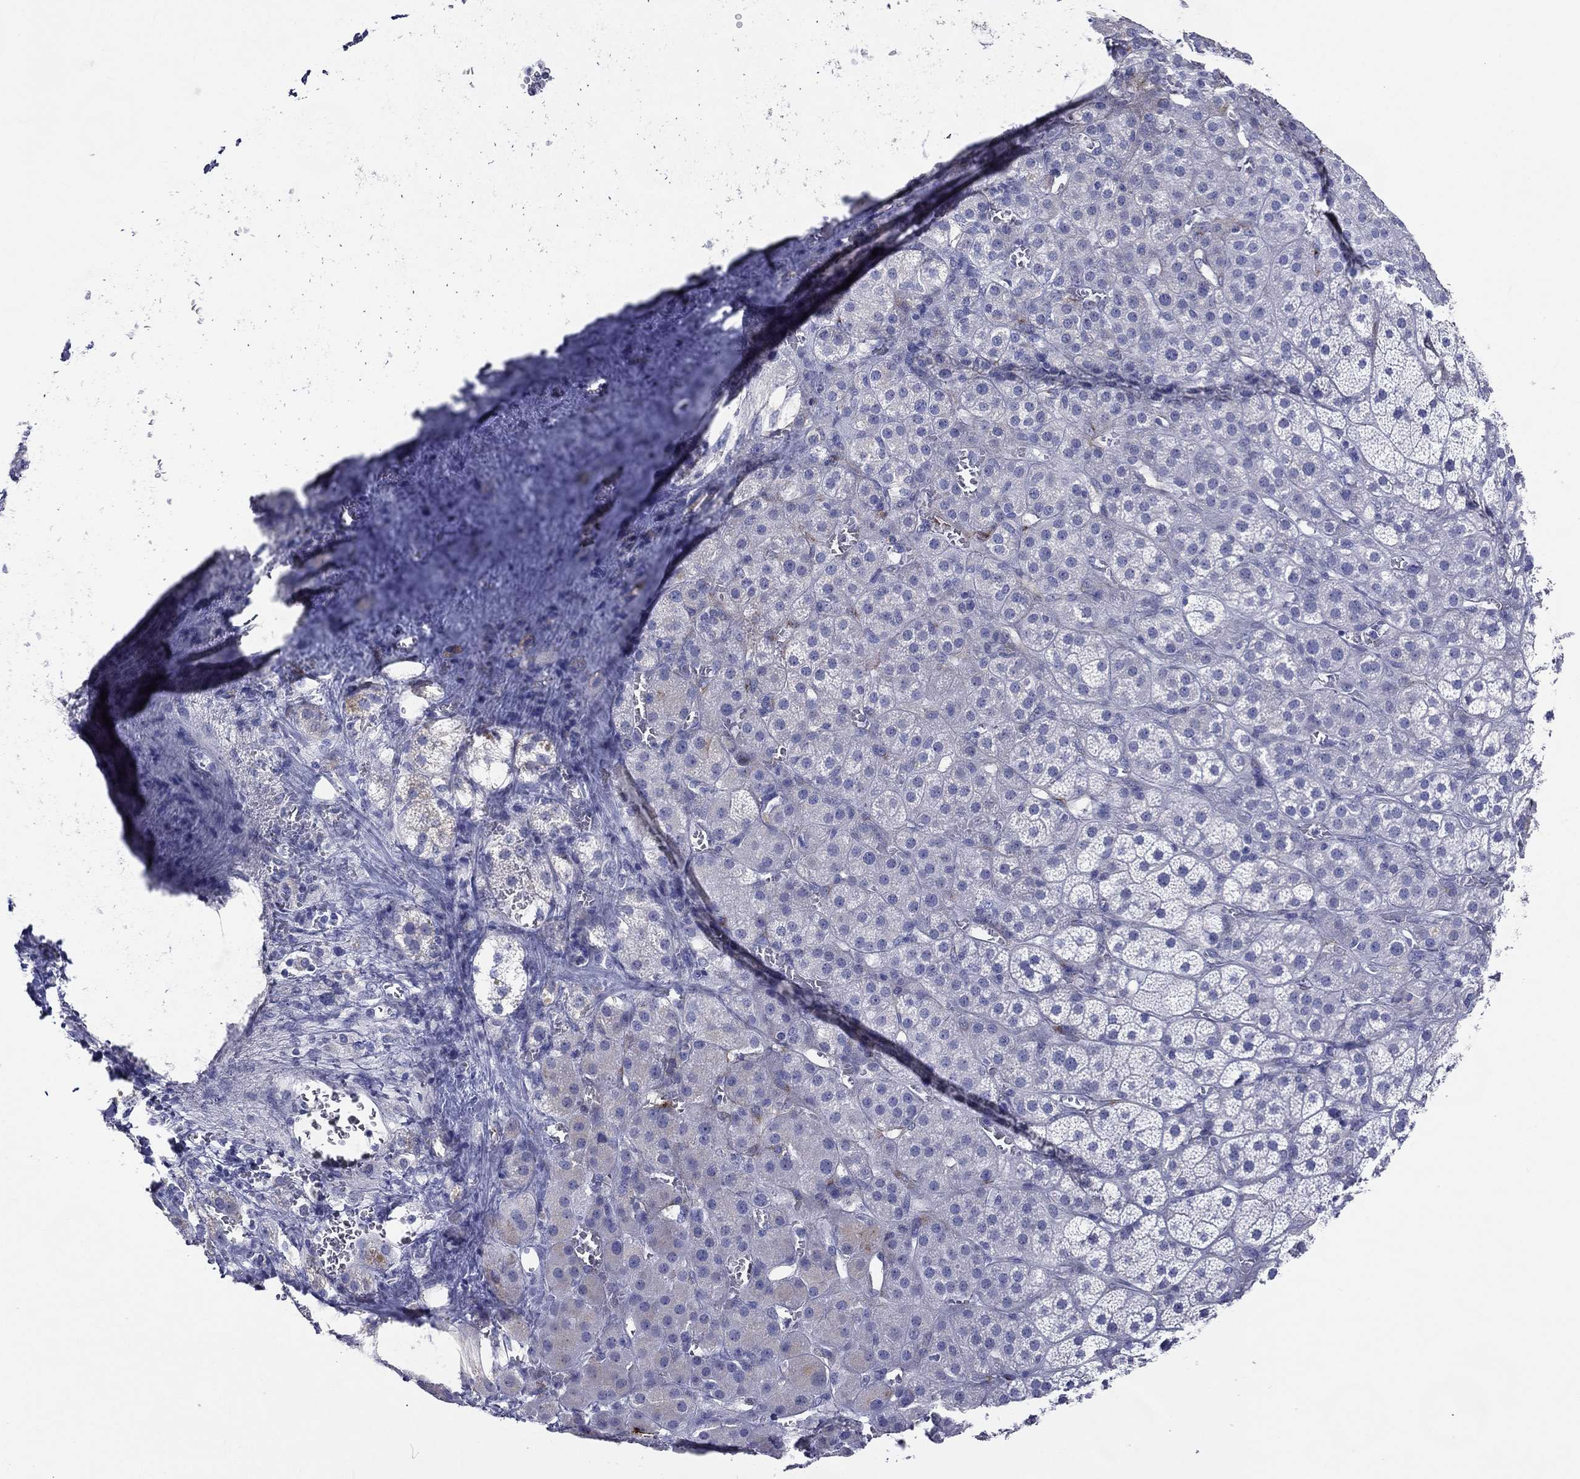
{"staining": {"intensity": "negative", "quantity": "none", "location": "none"}, "tissue": "adrenal gland", "cell_type": "Glandular cells", "image_type": "normal", "snomed": [{"axis": "morphology", "description": "Normal tissue, NOS"}, {"axis": "topography", "description": "Adrenal gland"}], "caption": "Adrenal gland stained for a protein using immunohistochemistry exhibits no positivity glandular cells.", "gene": "ACE2", "patient": {"sex": "male", "age": 70}}